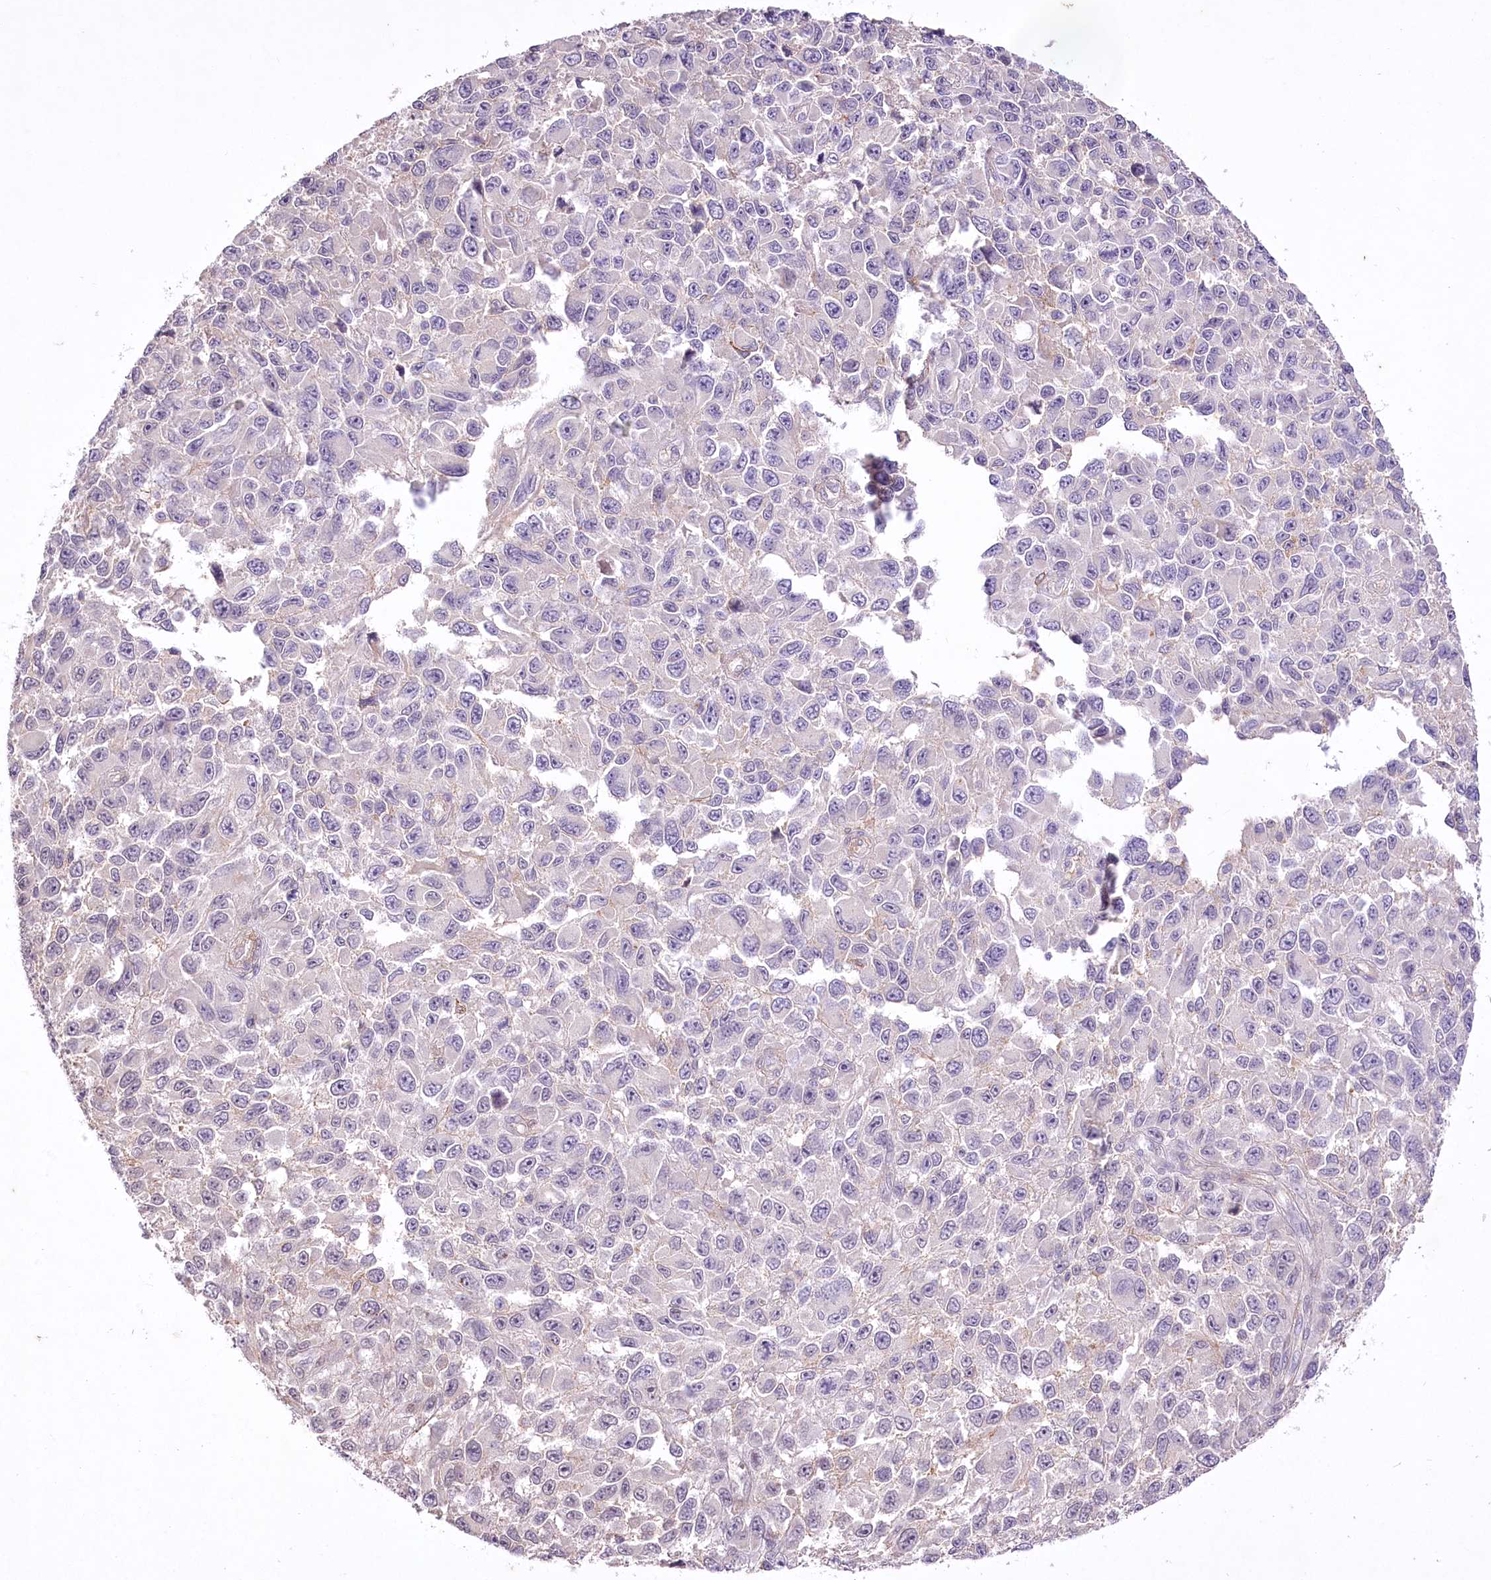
{"staining": {"intensity": "negative", "quantity": "none", "location": "none"}, "tissue": "melanoma", "cell_type": "Tumor cells", "image_type": "cancer", "snomed": [{"axis": "morphology", "description": "Malignant melanoma, NOS"}, {"axis": "topography", "description": "Skin"}], "caption": "Immunohistochemistry of human melanoma shows no staining in tumor cells.", "gene": "ENPP1", "patient": {"sex": "female", "age": 96}}